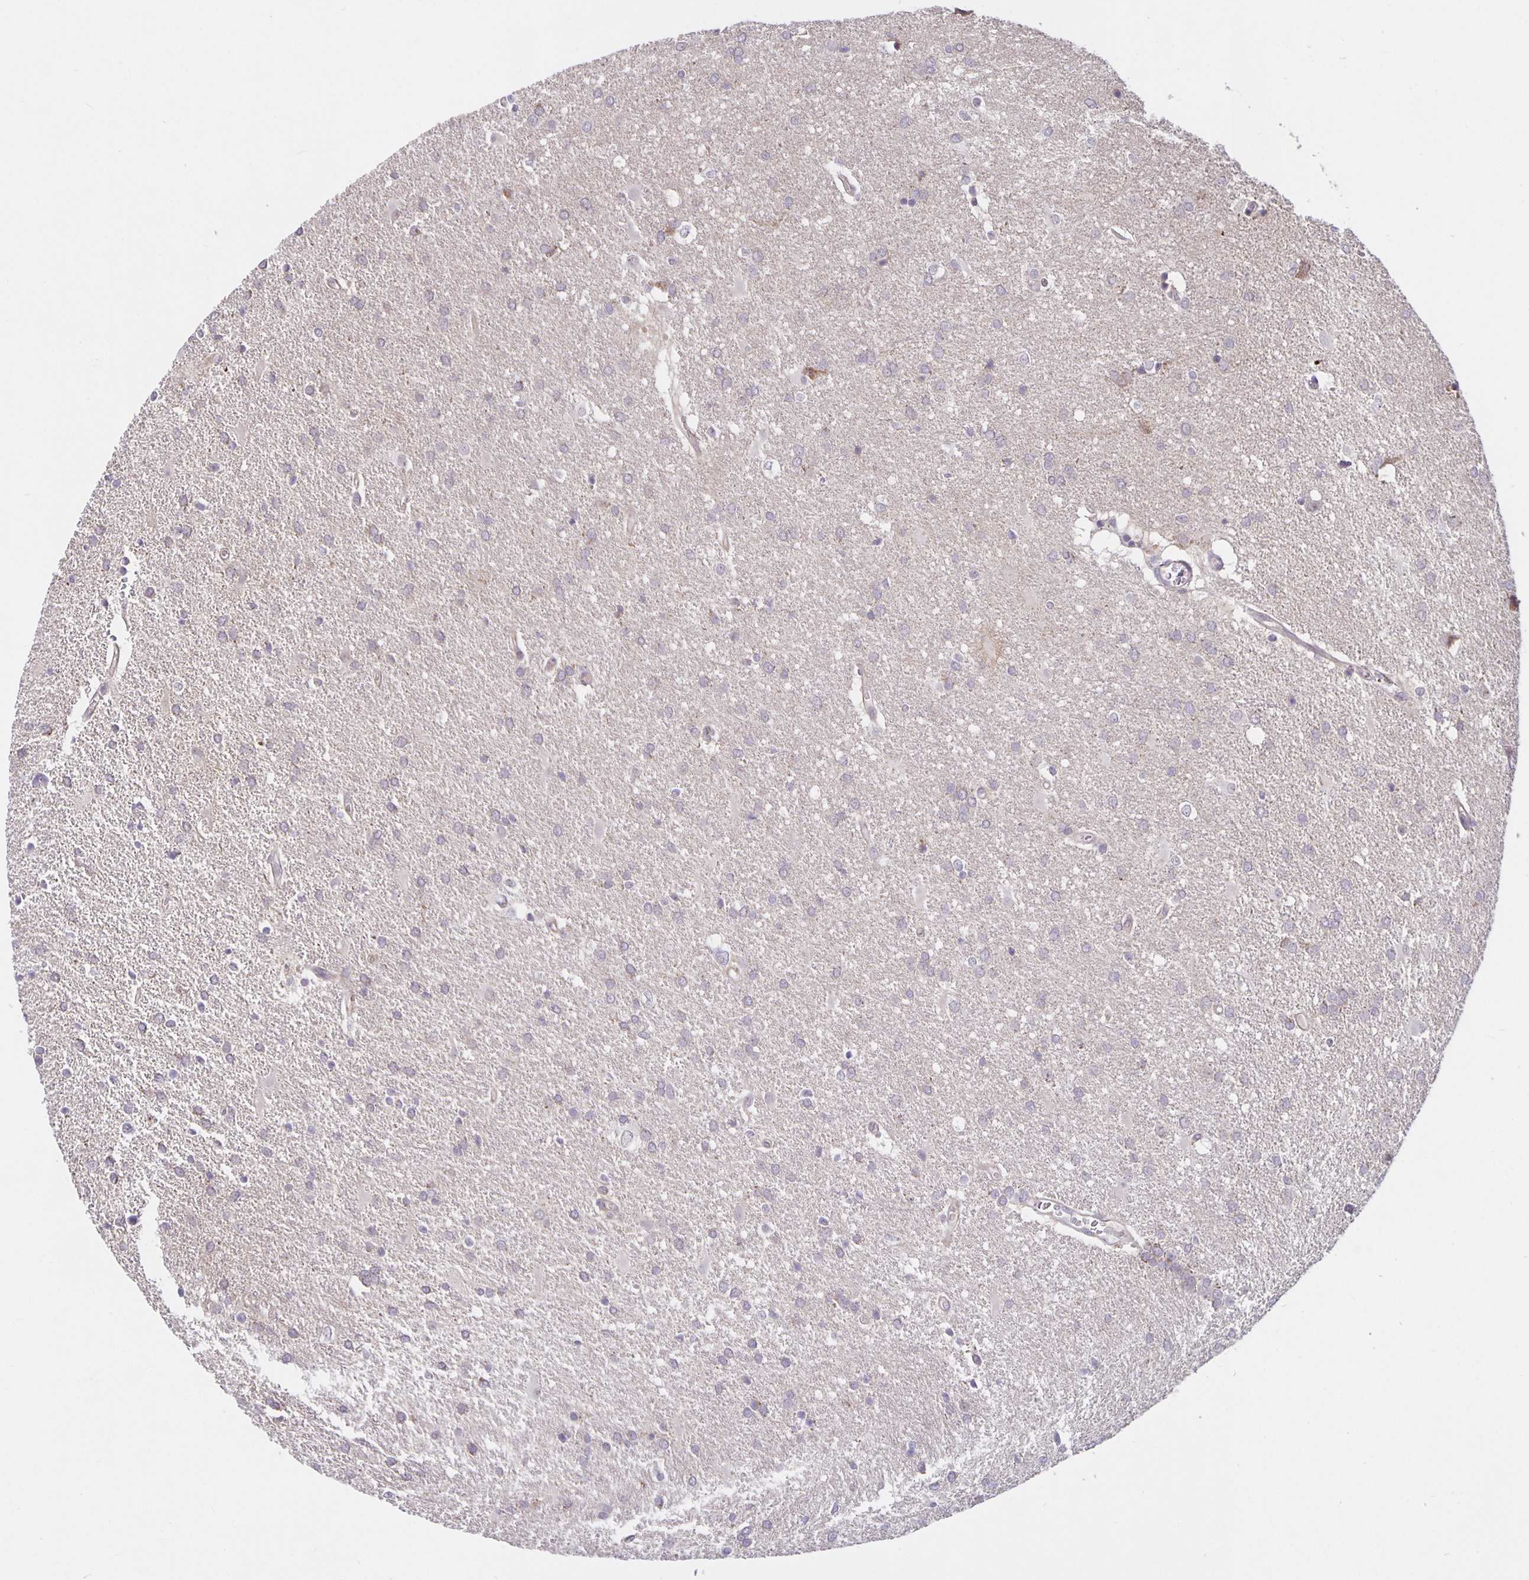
{"staining": {"intensity": "negative", "quantity": "none", "location": "none"}, "tissue": "glioma", "cell_type": "Tumor cells", "image_type": "cancer", "snomed": [{"axis": "morphology", "description": "Glioma, malignant, Low grade"}, {"axis": "topography", "description": "Brain"}], "caption": "Tumor cells are negative for brown protein staining in glioma. The staining was performed using DAB (3,3'-diaminobenzidine) to visualize the protein expression in brown, while the nuclei were stained in blue with hematoxylin (Magnification: 20x).", "gene": "ARVCF", "patient": {"sex": "male", "age": 66}}